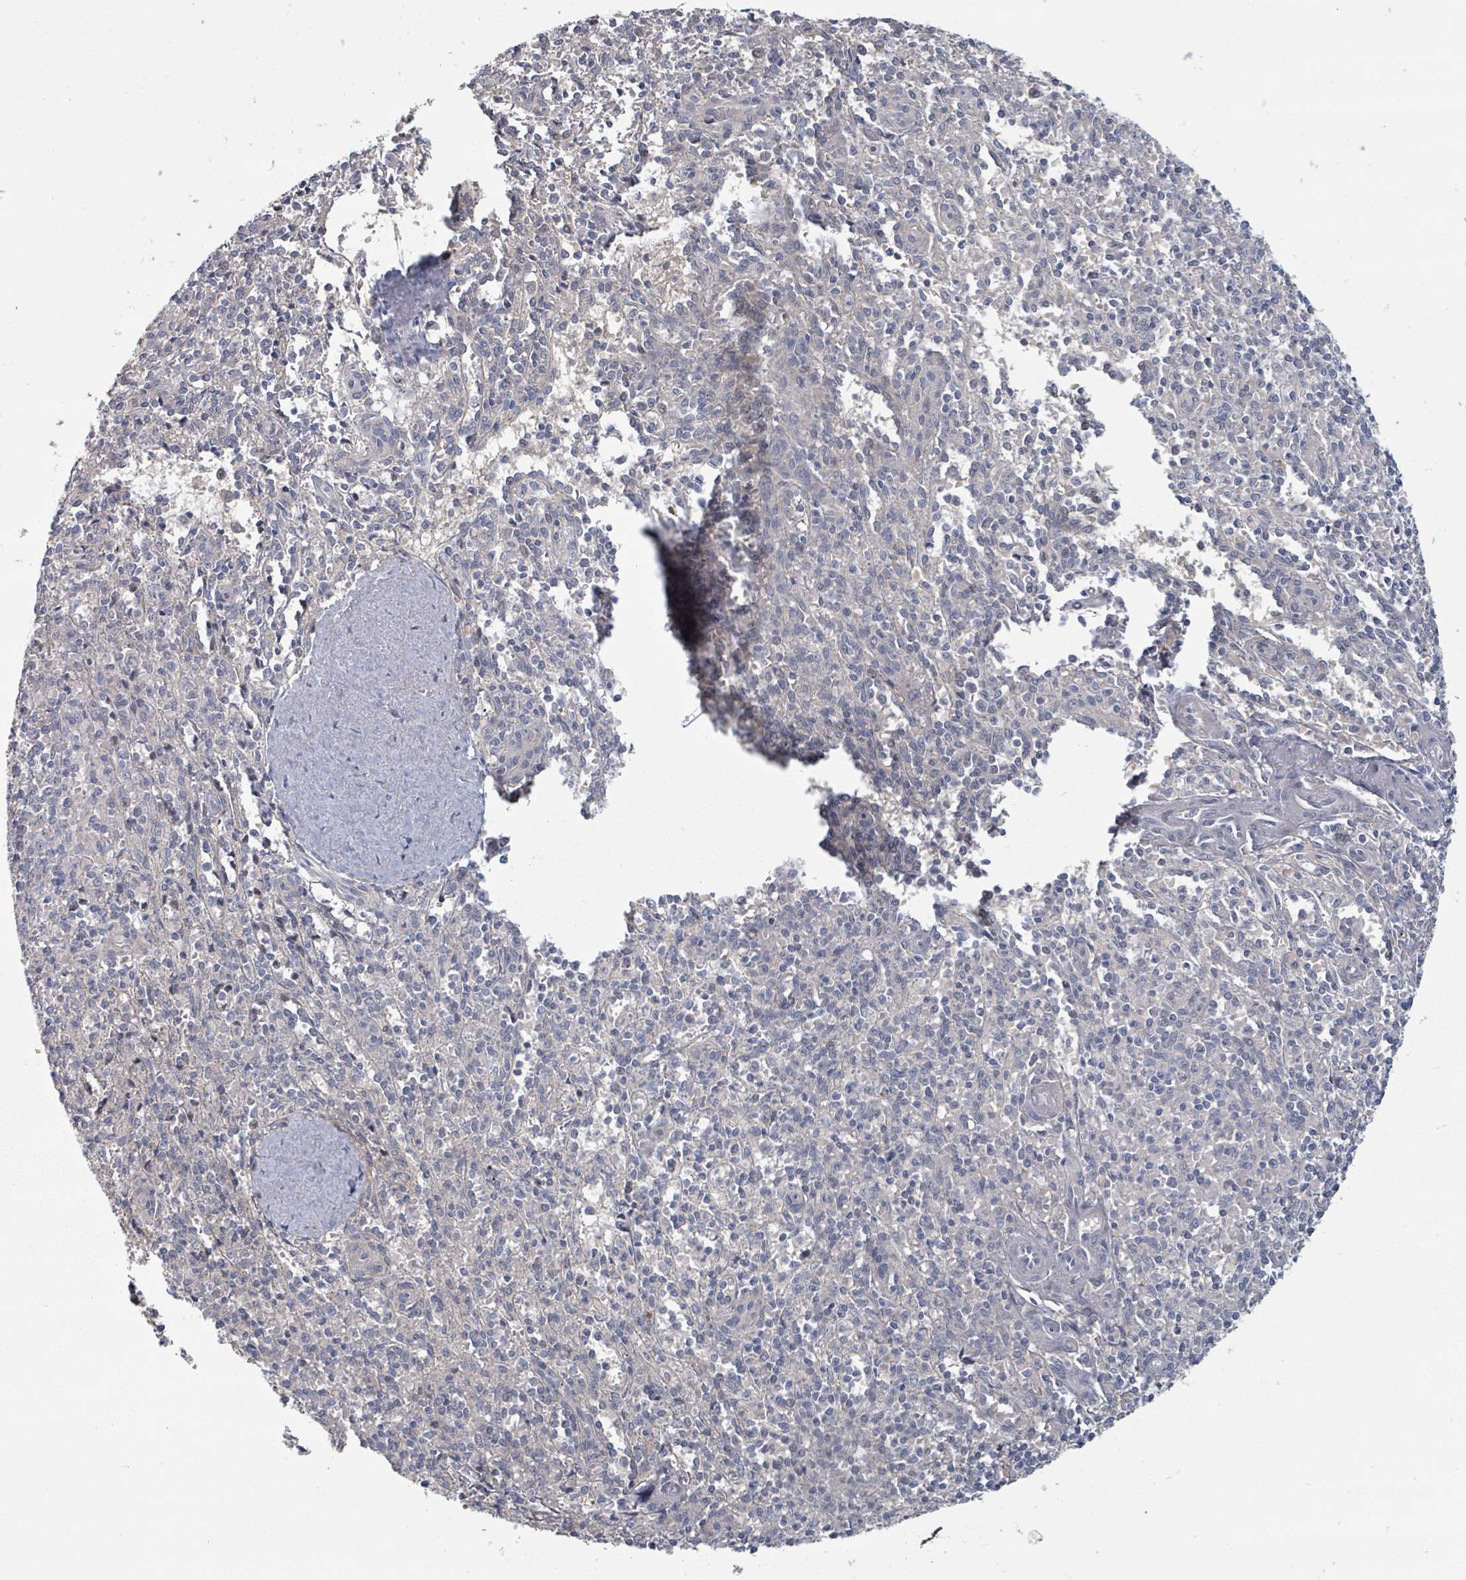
{"staining": {"intensity": "negative", "quantity": "none", "location": "none"}, "tissue": "spleen", "cell_type": "Cells in red pulp", "image_type": "normal", "snomed": [{"axis": "morphology", "description": "Normal tissue, NOS"}, {"axis": "topography", "description": "Spleen"}], "caption": "Immunohistochemistry (IHC) image of unremarkable spleen: spleen stained with DAB exhibits no significant protein positivity in cells in red pulp.", "gene": "GABBR1", "patient": {"sex": "female", "age": 70}}